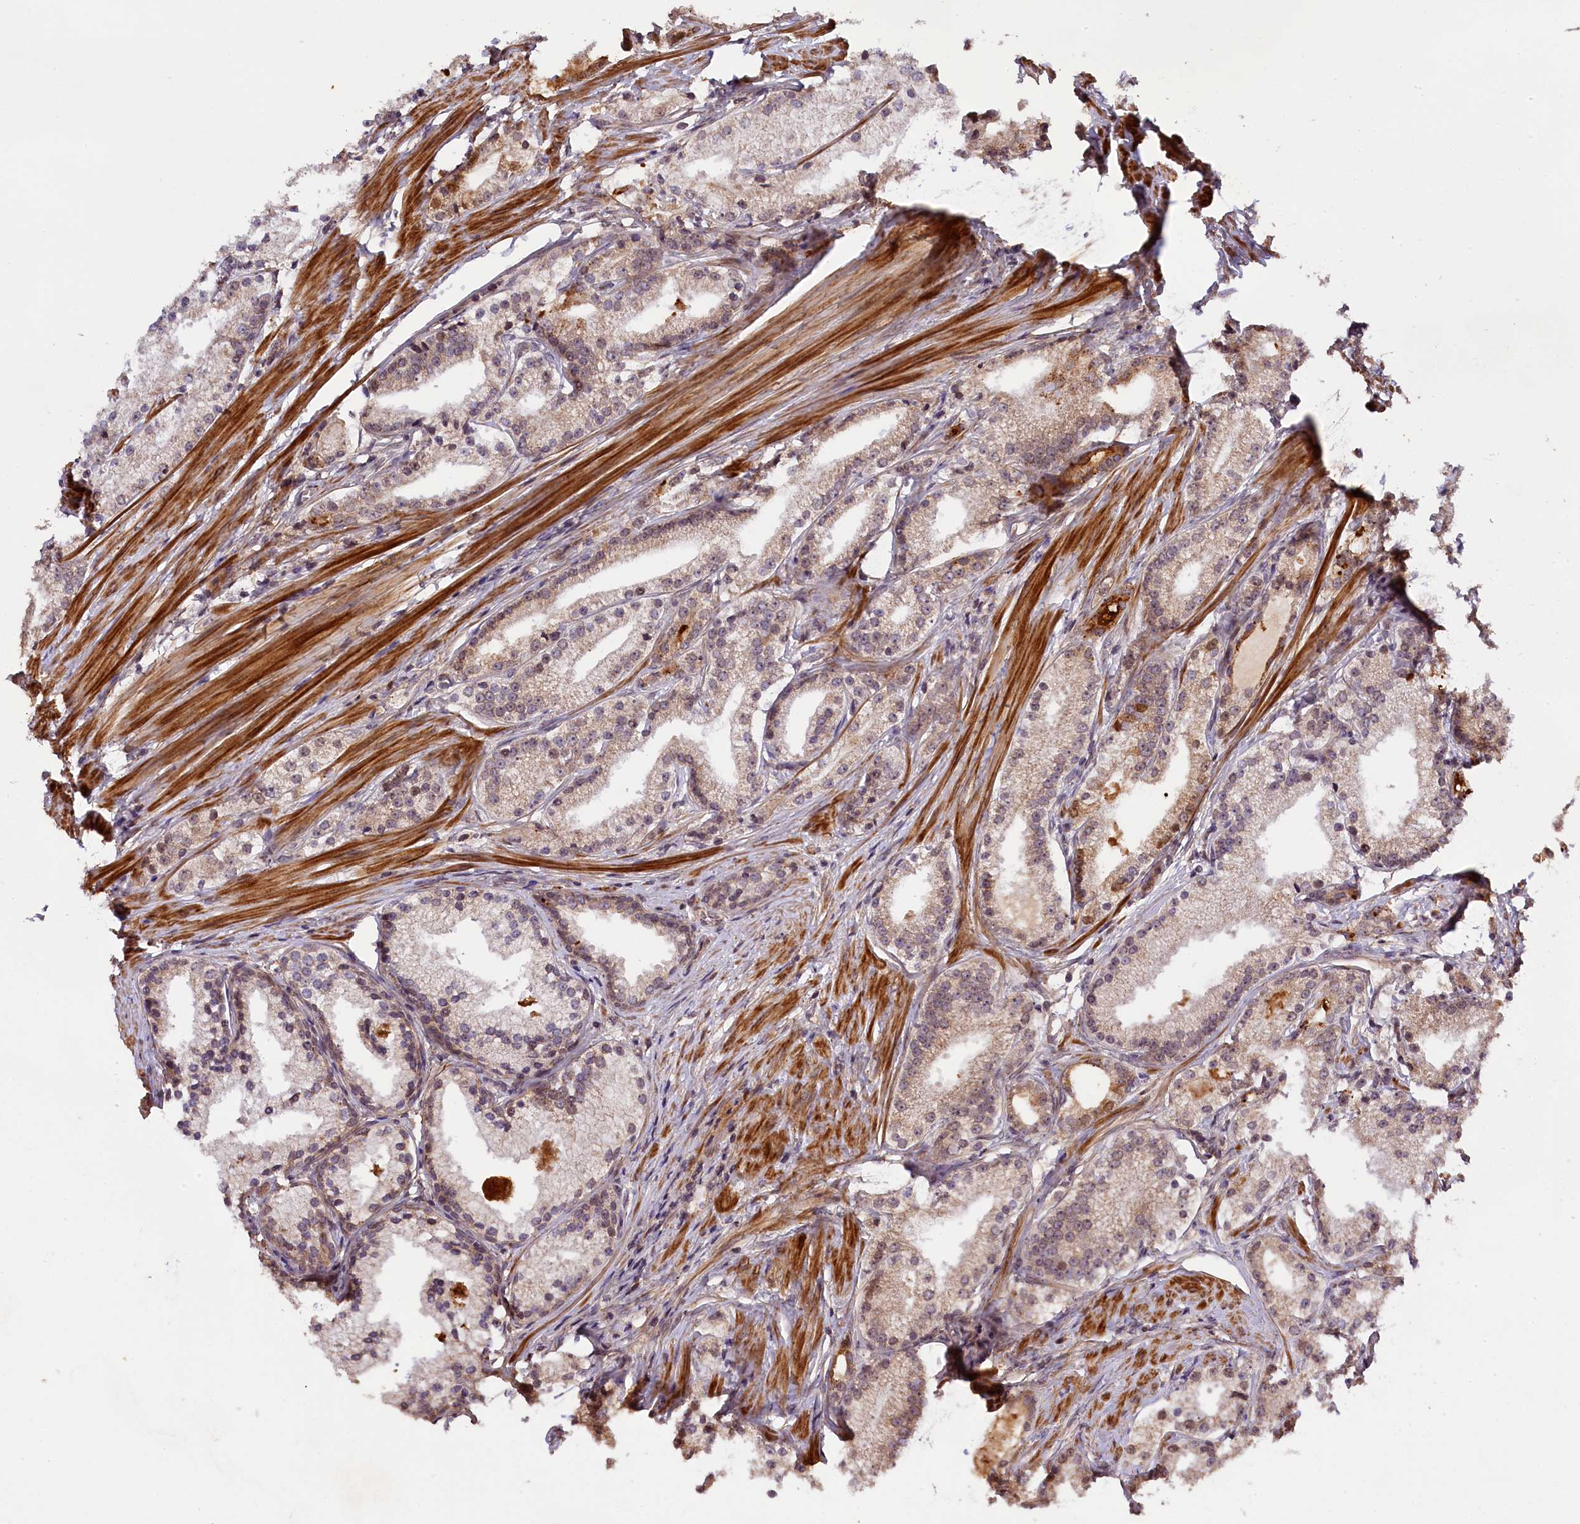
{"staining": {"intensity": "weak", "quantity": "25%-75%", "location": "cytoplasmic/membranous"}, "tissue": "prostate cancer", "cell_type": "Tumor cells", "image_type": "cancer", "snomed": [{"axis": "morphology", "description": "Adenocarcinoma, Low grade"}, {"axis": "topography", "description": "Prostate"}], "caption": "Brown immunohistochemical staining in prostate cancer (low-grade adenocarcinoma) reveals weak cytoplasmic/membranous positivity in approximately 25%-75% of tumor cells.", "gene": "ZNF480", "patient": {"sex": "male", "age": 57}}